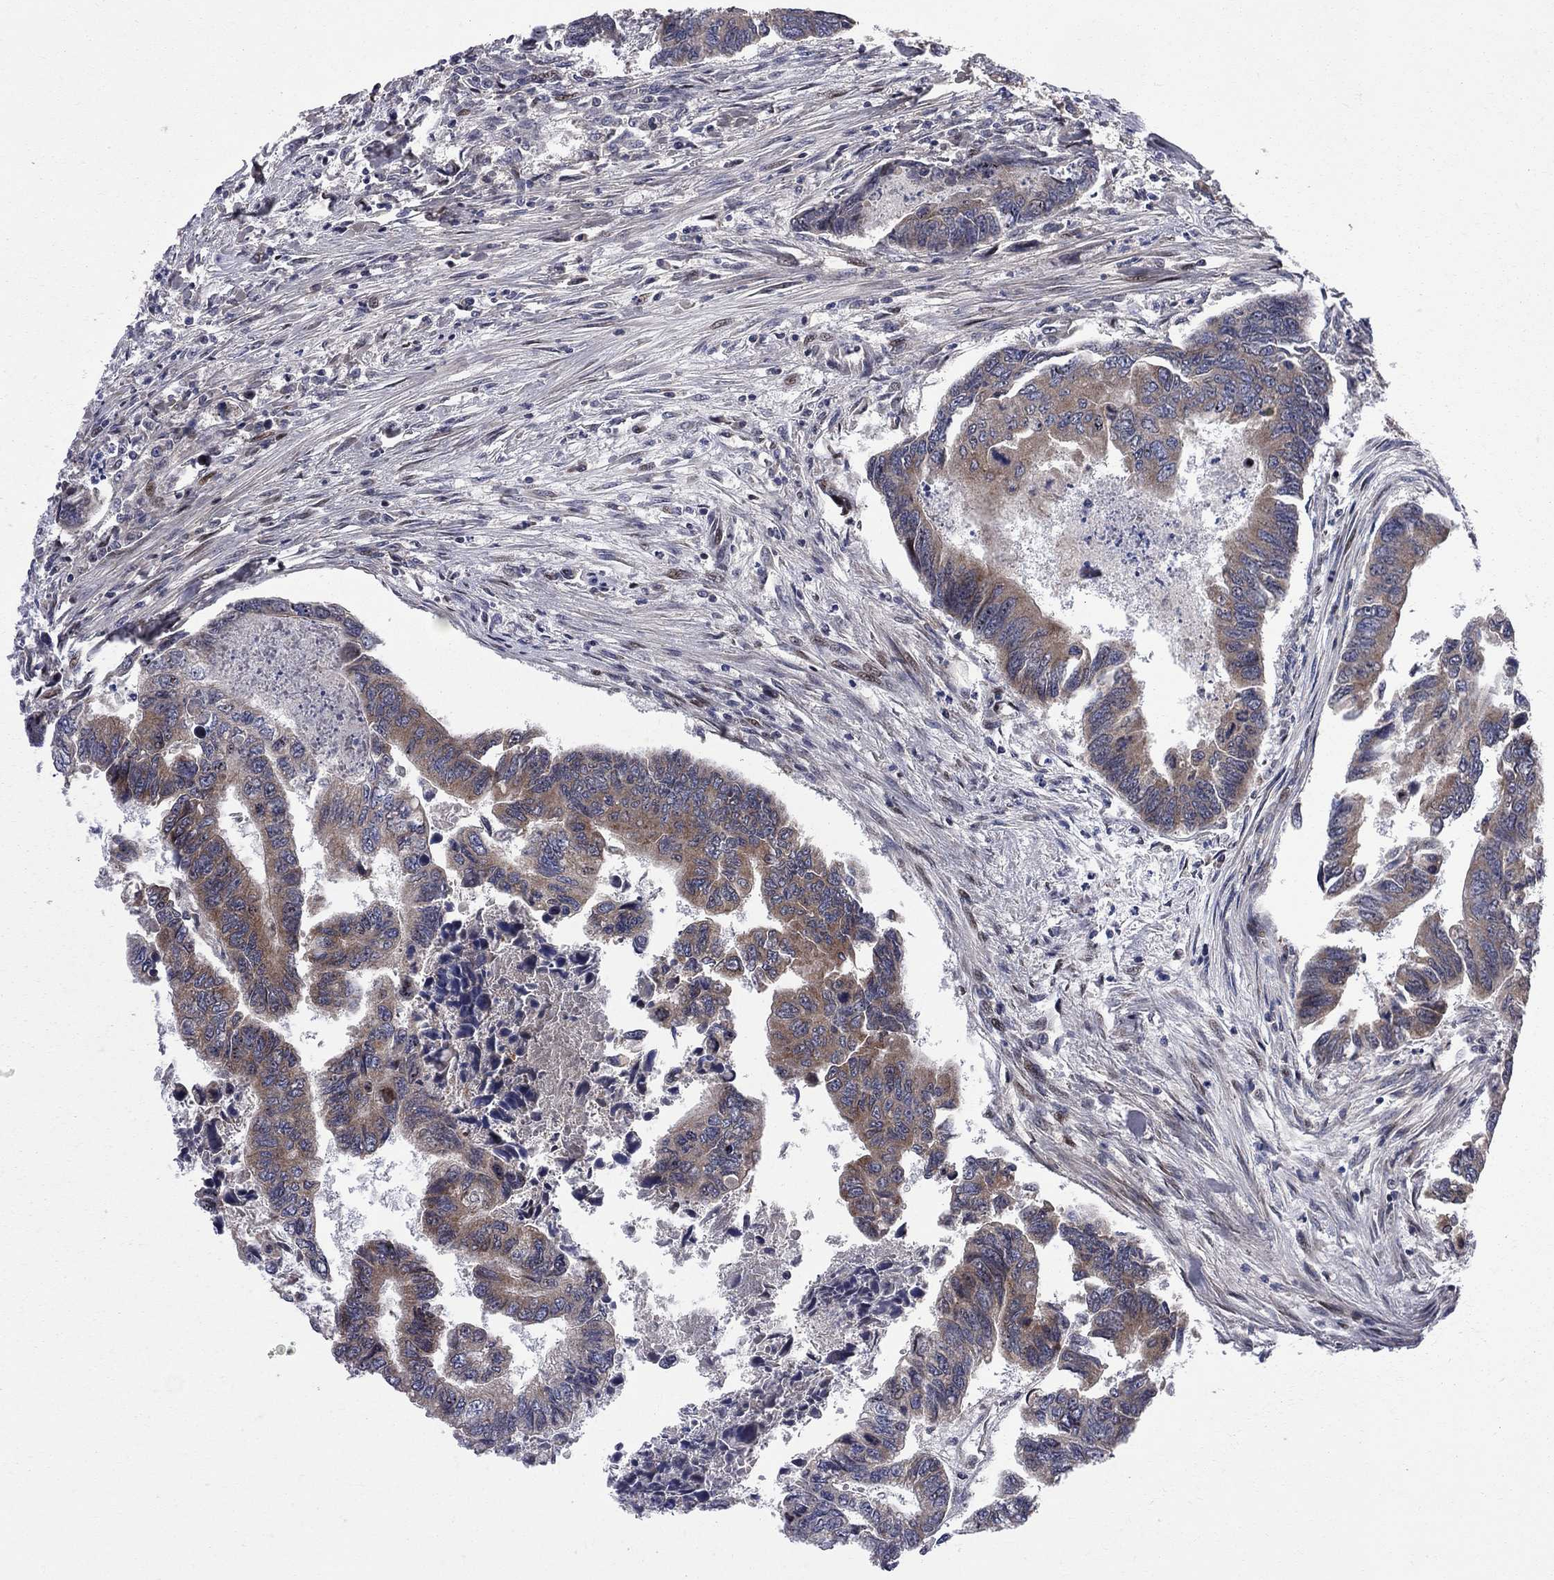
{"staining": {"intensity": "moderate", "quantity": "25%-75%", "location": "cytoplasmic/membranous"}, "tissue": "colorectal cancer", "cell_type": "Tumor cells", "image_type": "cancer", "snomed": [{"axis": "morphology", "description": "Adenocarcinoma, NOS"}, {"axis": "topography", "description": "Colon"}], "caption": "Approximately 25%-75% of tumor cells in human colorectal cancer demonstrate moderate cytoplasmic/membranous protein positivity as visualized by brown immunohistochemical staining.", "gene": "CNOT11", "patient": {"sex": "female", "age": 65}}